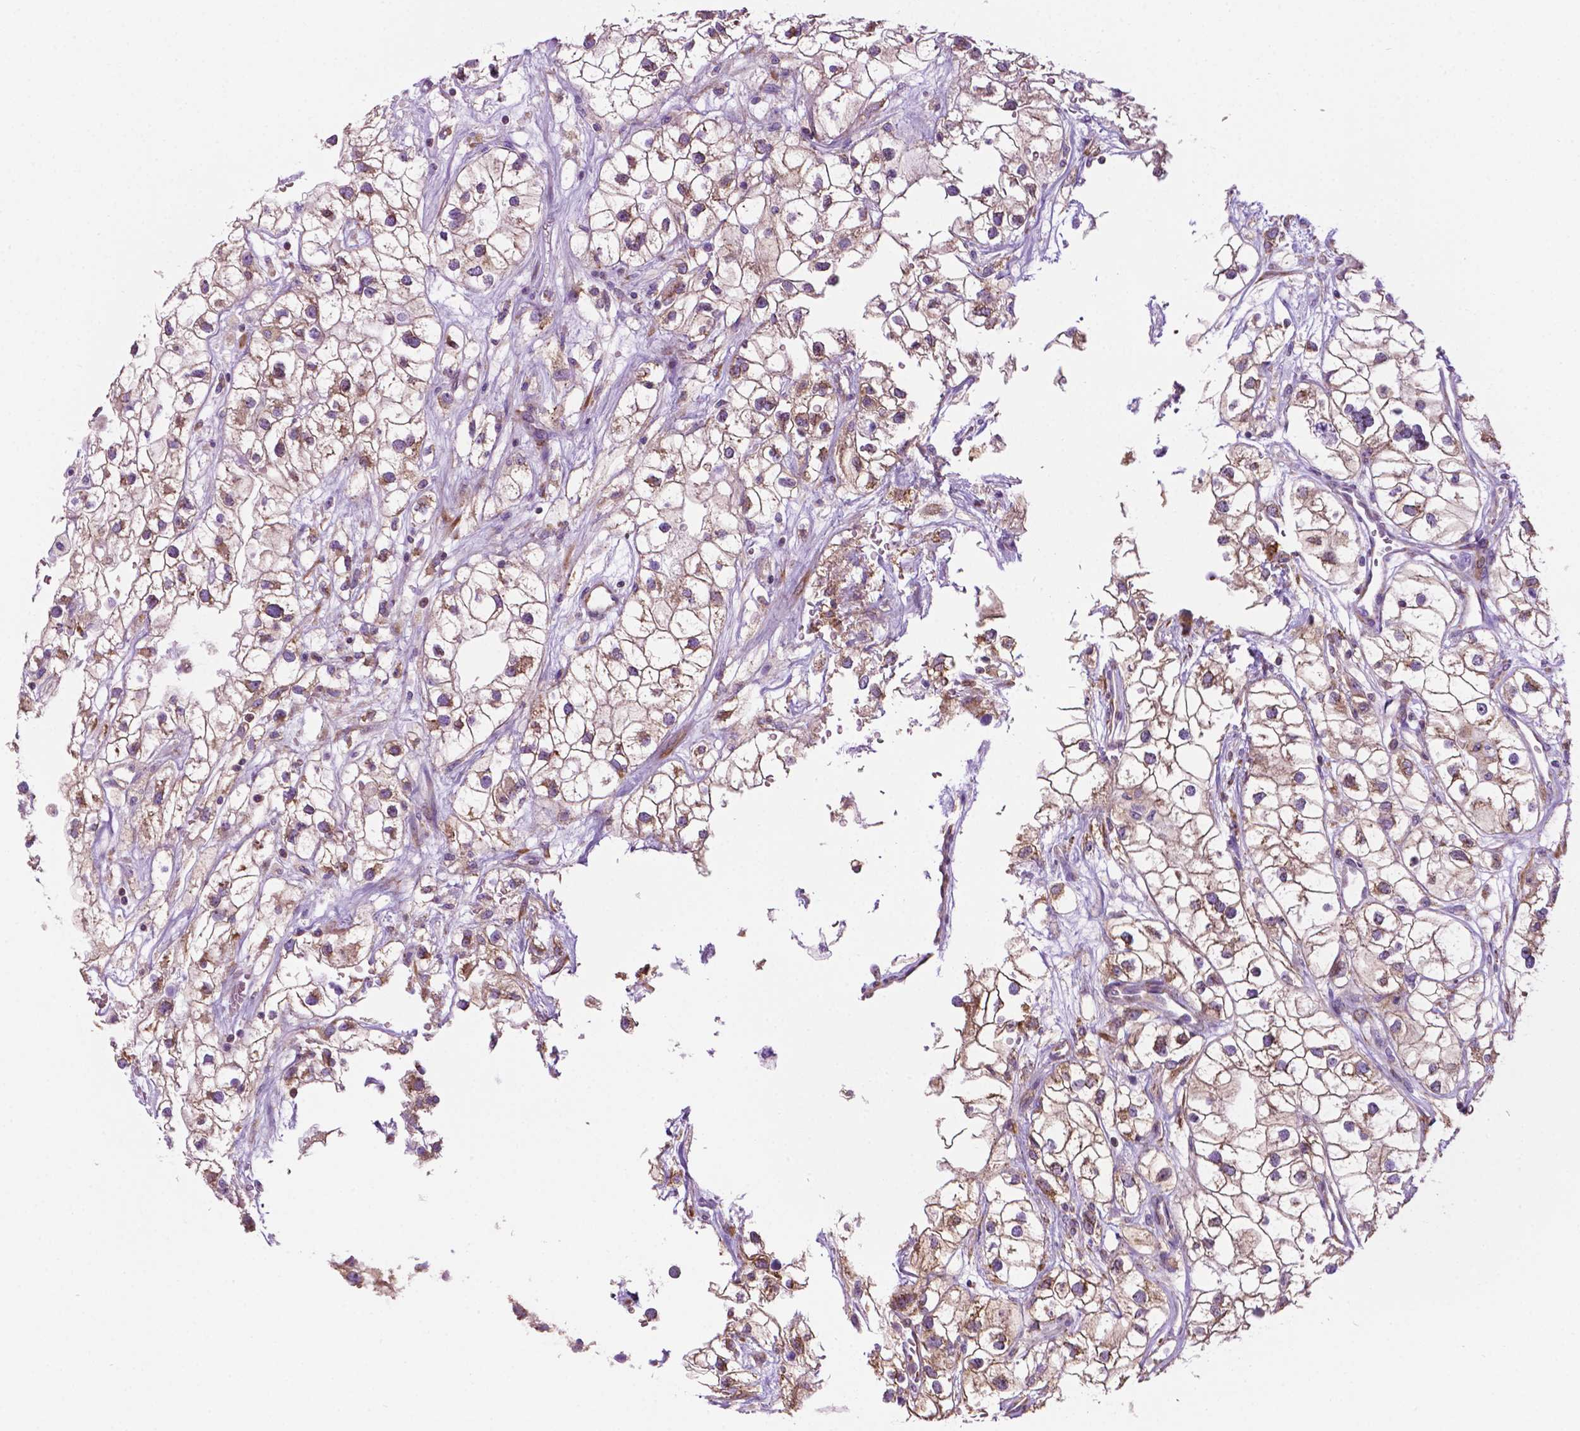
{"staining": {"intensity": "moderate", "quantity": "25%-75%", "location": "cytoplasmic/membranous"}, "tissue": "renal cancer", "cell_type": "Tumor cells", "image_type": "cancer", "snomed": [{"axis": "morphology", "description": "Adenocarcinoma, NOS"}, {"axis": "topography", "description": "Kidney"}], "caption": "This micrograph demonstrates IHC staining of human renal cancer, with medium moderate cytoplasmic/membranous expression in about 25%-75% of tumor cells.", "gene": "RPL29", "patient": {"sex": "male", "age": 59}}